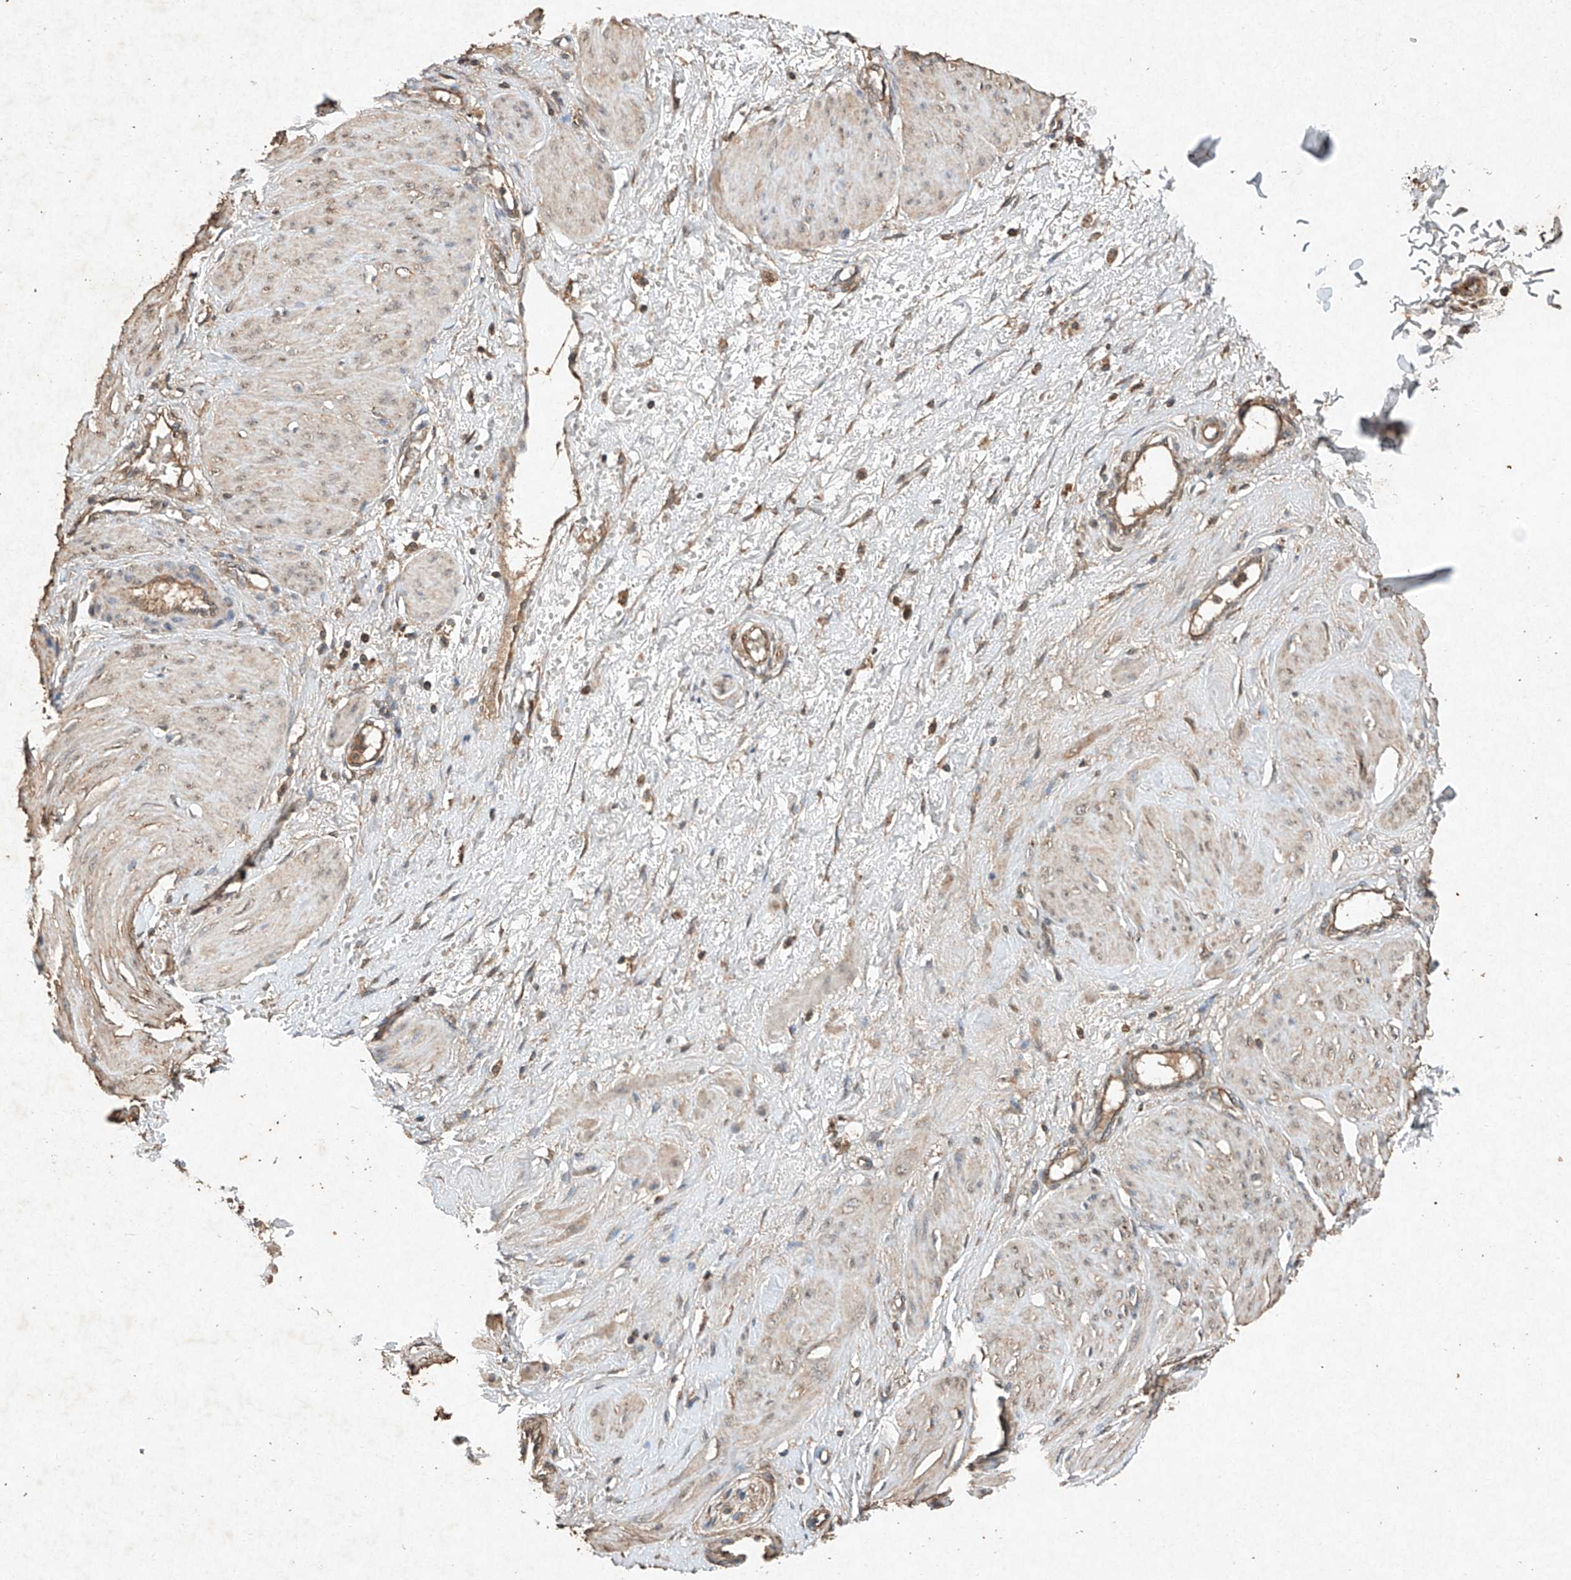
{"staining": {"intensity": "weak", "quantity": "25%-75%", "location": "cytoplasmic/membranous"}, "tissue": "smooth muscle", "cell_type": "Smooth muscle cells", "image_type": "normal", "snomed": [{"axis": "morphology", "description": "Normal tissue, NOS"}, {"axis": "topography", "description": "Endometrium"}], "caption": "A micrograph of human smooth muscle stained for a protein demonstrates weak cytoplasmic/membranous brown staining in smooth muscle cells. (IHC, brightfield microscopy, high magnification).", "gene": "STK3", "patient": {"sex": "female", "age": 33}}